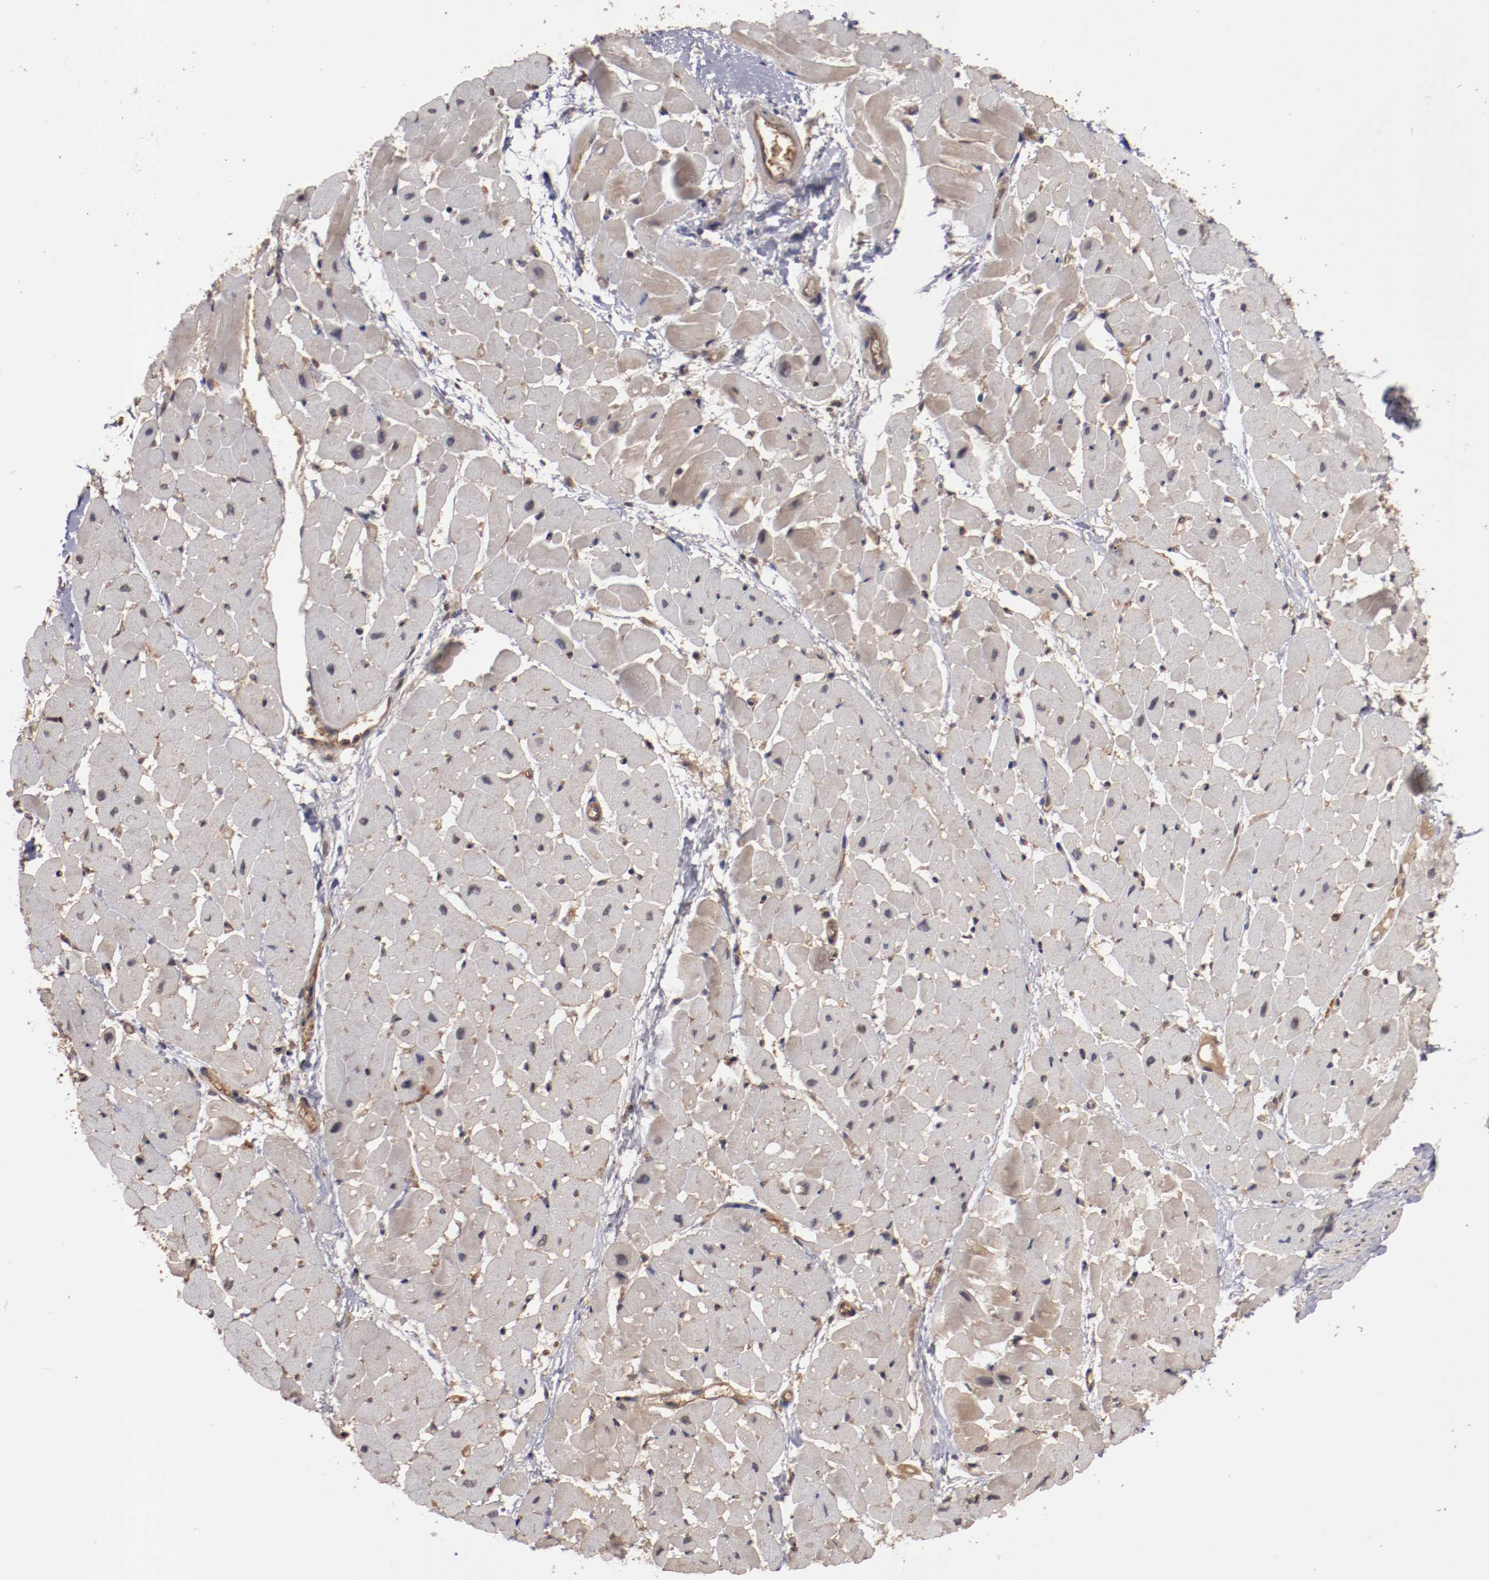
{"staining": {"intensity": "weak", "quantity": ">75%", "location": "cytoplasmic/membranous"}, "tissue": "heart muscle", "cell_type": "Cardiomyocytes", "image_type": "normal", "snomed": [{"axis": "morphology", "description": "Normal tissue, NOS"}, {"axis": "topography", "description": "Heart"}], "caption": "This is an image of immunohistochemistry staining of unremarkable heart muscle, which shows weak staining in the cytoplasmic/membranous of cardiomyocytes.", "gene": "RPS6KA6", "patient": {"sex": "male", "age": 45}}